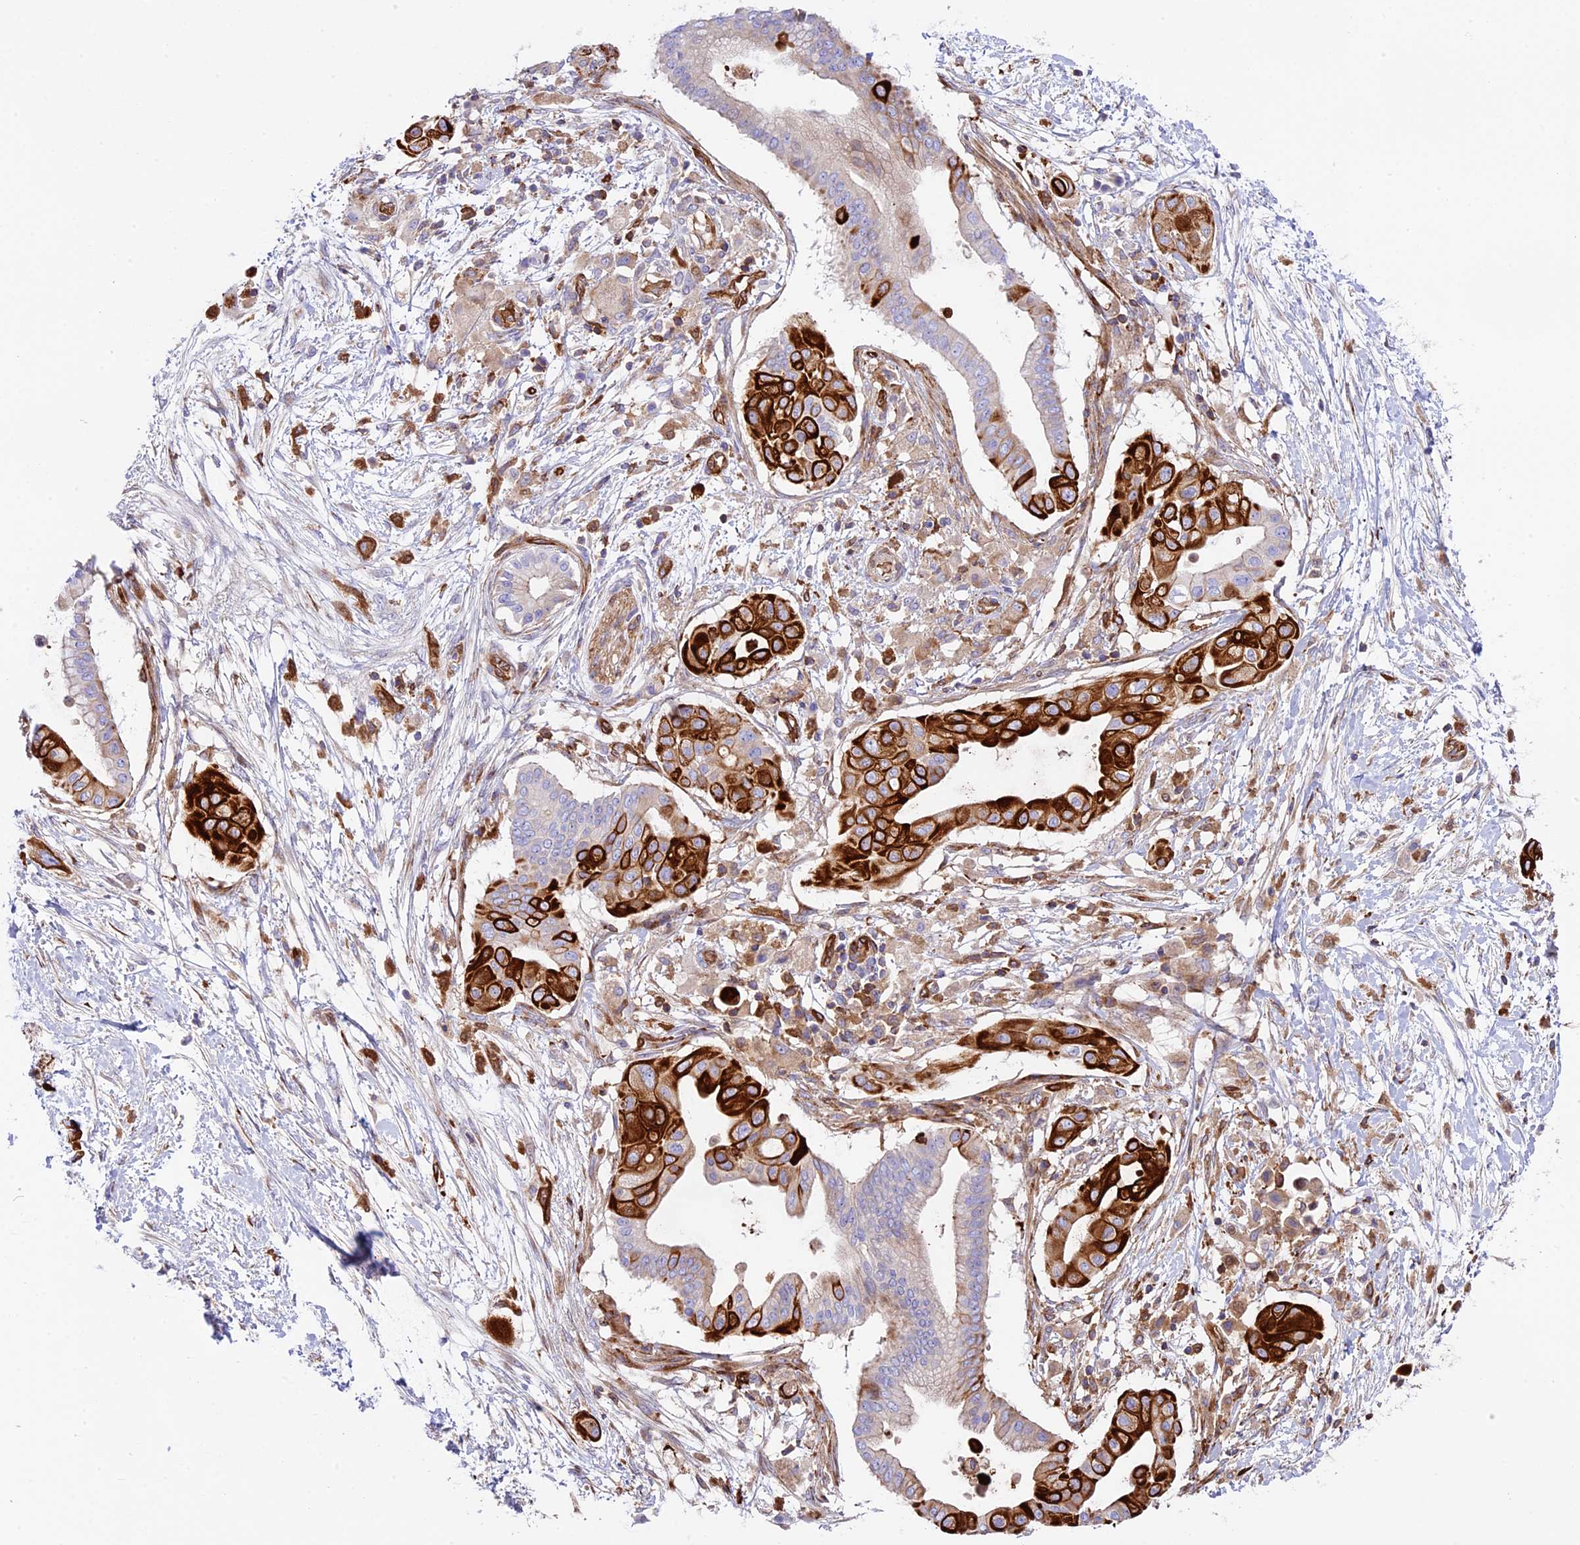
{"staining": {"intensity": "strong", "quantity": "25%-75%", "location": "cytoplasmic/membranous"}, "tissue": "pancreatic cancer", "cell_type": "Tumor cells", "image_type": "cancer", "snomed": [{"axis": "morphology", "description": "Adenocarcinoma, NOS"}, {"axis": "topography", "description": "Pancreas"}], "caption": "A photomicrograph showing strong cytoplasmic/membranous staining in about 25%-75% of tumor cells in adenocarcinoma (pancreatic), as visualized by brown immunohistochemical staining.", "gene": "CD99L2", "patient": {"sex": "male", "age": 68}}